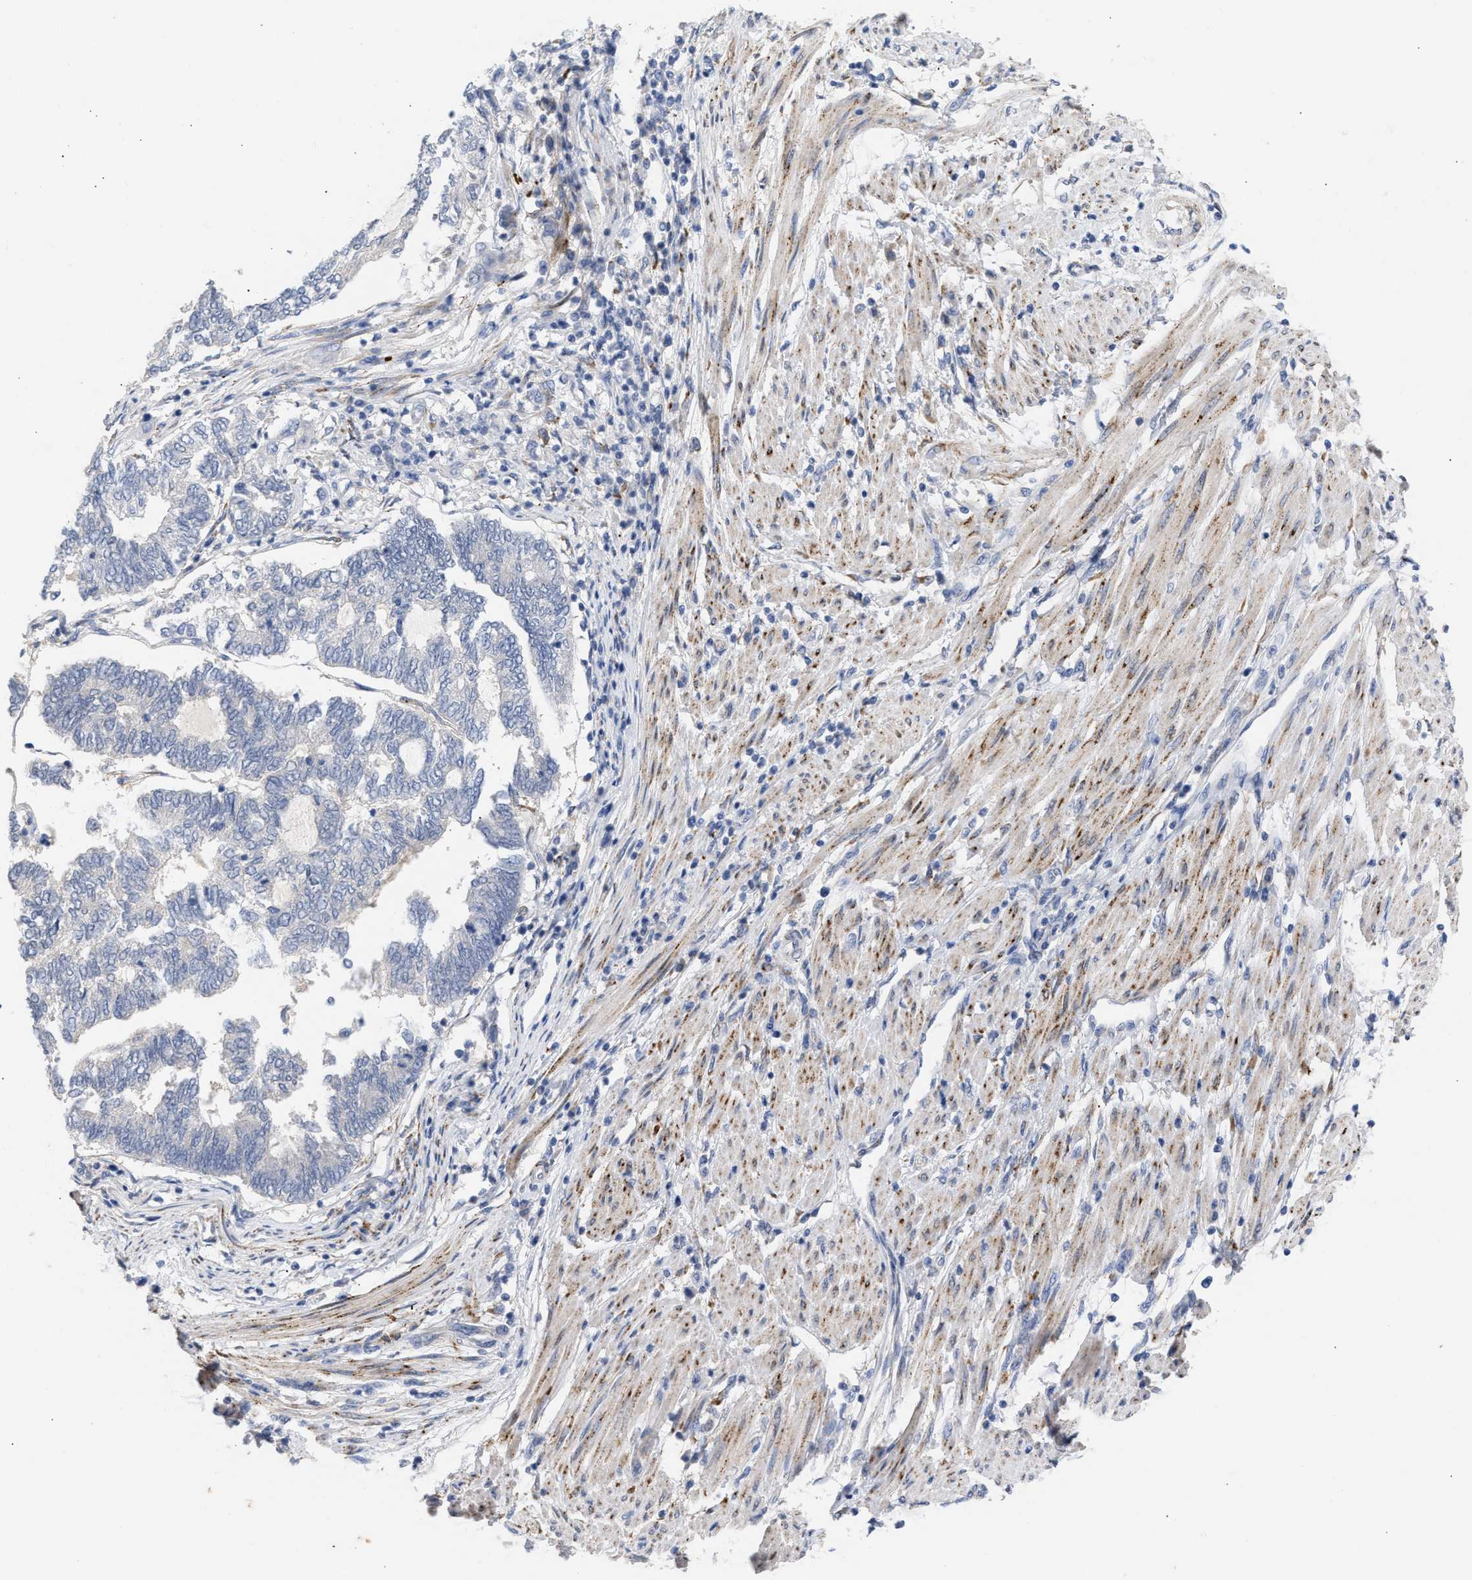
{"staining": {"intensity": "negative", "quantity": "none", "location": "none"}, "tissue": "endometrial cancer", "cell_type": "Tumor cells", "image_type": "cancer", "snomed": [{"axis": "morphology", "description": "Adenocarcinoma, NOS"}, {"axis": "topography", "description": "Uterus"}, {"axis": "topography", "description": "Endometrium"}], "caption": "Endometrial cancer (adenocarcinoma) was stained to show a protein in brown. There is no significant positivity in tumor cells.", "gene": "SELENOM", "patient": {"sex": "female", "age": 70}}